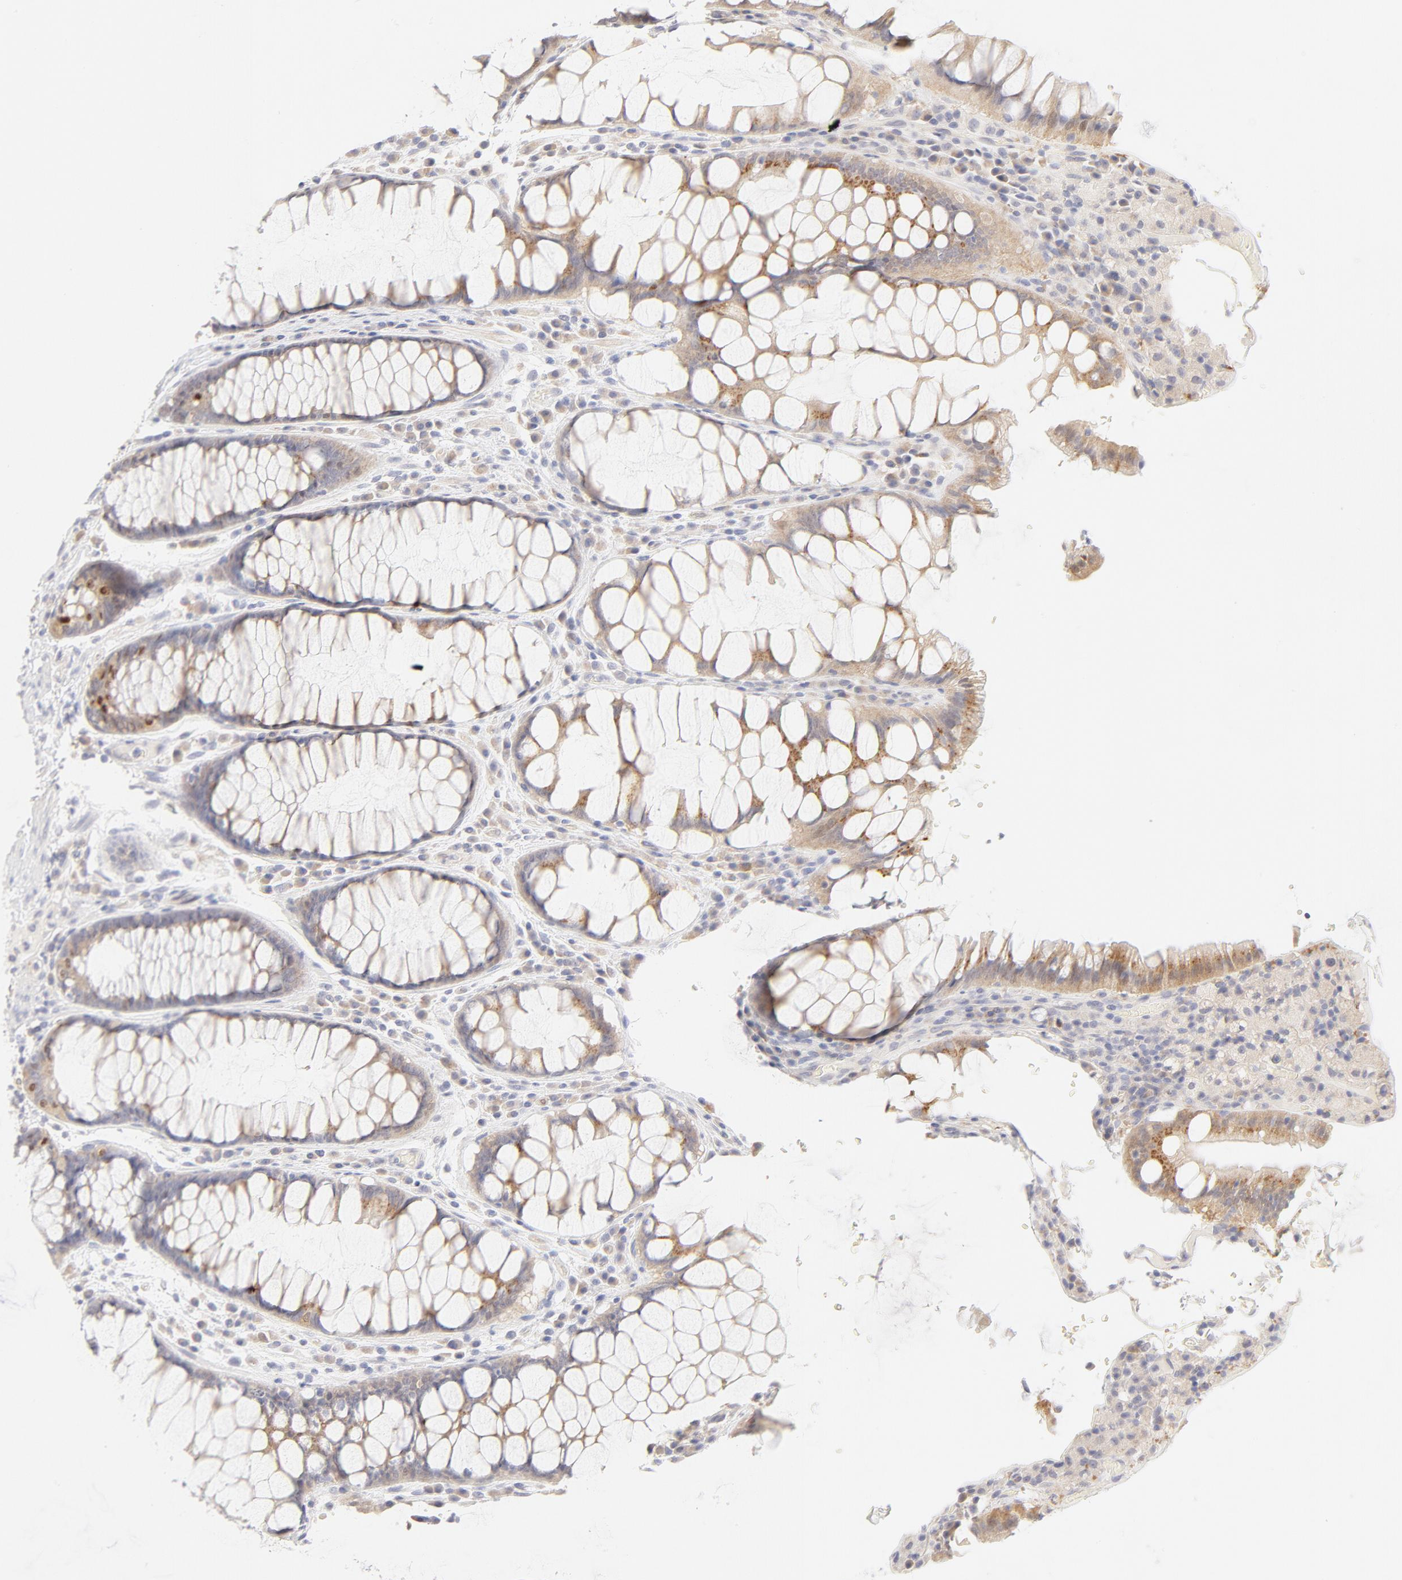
{"staining": {"intensity": "moderate", "quantity": ">75%", "location": "cytoplasmic/membranous"}, "tissue": "colorectal cancer", "cell_type": "Tumor cells", "image_type": "cancer", "snomed": [{"axis": "morphology", "description": "Normal tissue, NOS"}, {"axis": "morphology", "description": "Adenocarcinoma, NOS"}, {"axis": "topography", "description": "Colon"}], "caption": "This image demonstrates immunohistochemistry staining of colorectal cancer, with medium moderate cytoplasmic/membranous expression in approximately >75% of tumor cells.", "gene": "NKX2-2", "patient": {"sex": "female", "age": 78}}